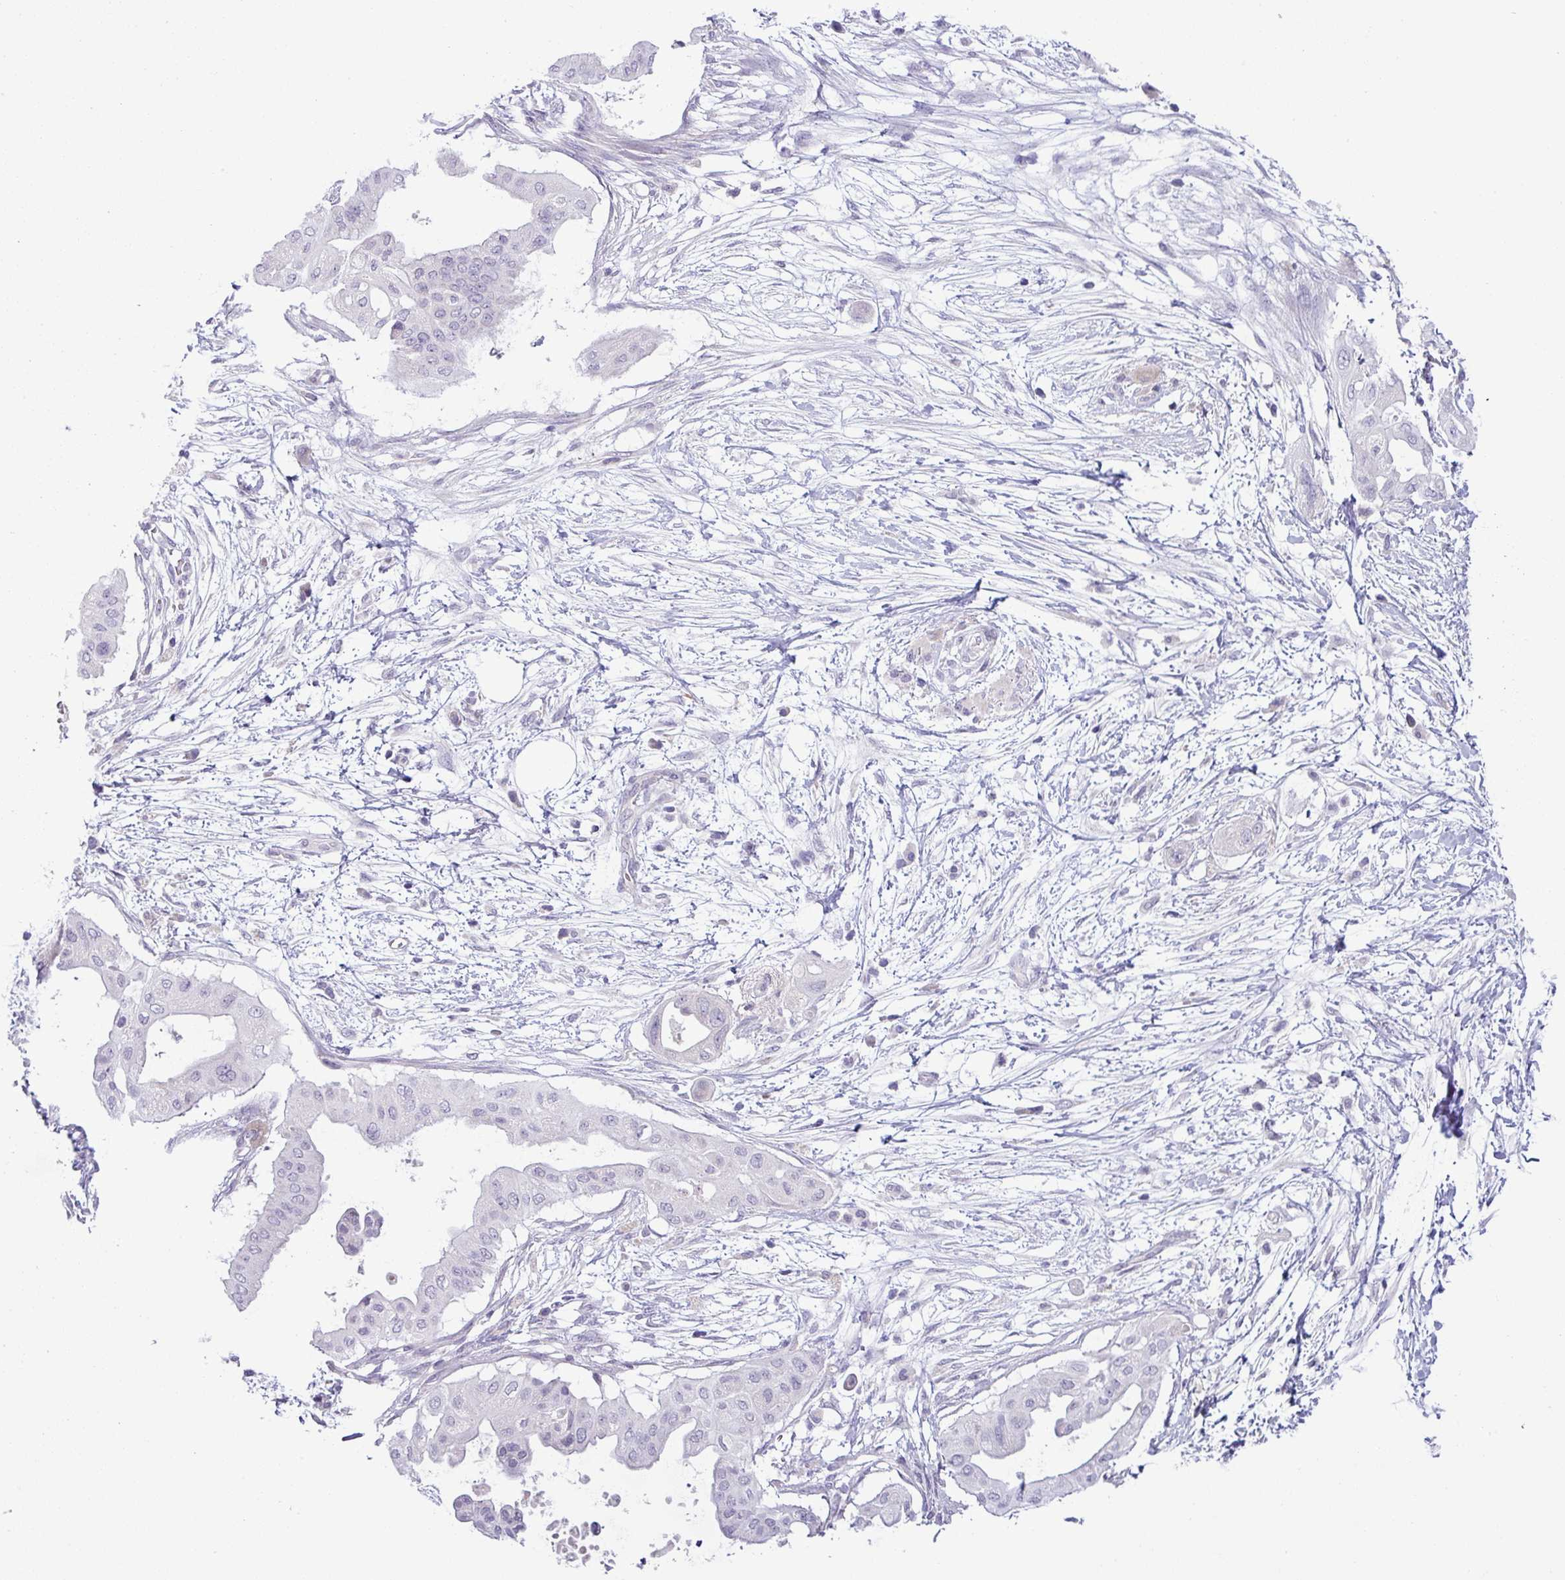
{"staining": {"intensity": "negative", "quantity": "none", "location": "none"}, "tissue": "pancreatic cancer", "cell_type": "Tumor cells", "image_type": "cancer", "snomed": [{"axis": "morphology", "description": "Adenocarcinoma, NOS"}, {"axis": "topography", "description": "Pancreas"}], "caption": "DAB immunohistochemical staining of pancreatic adenocarcinoma exhibits no significant staining in tumor cells.", "gene": "HBEGF", "patient": {"sex": "male", "age": 68}}